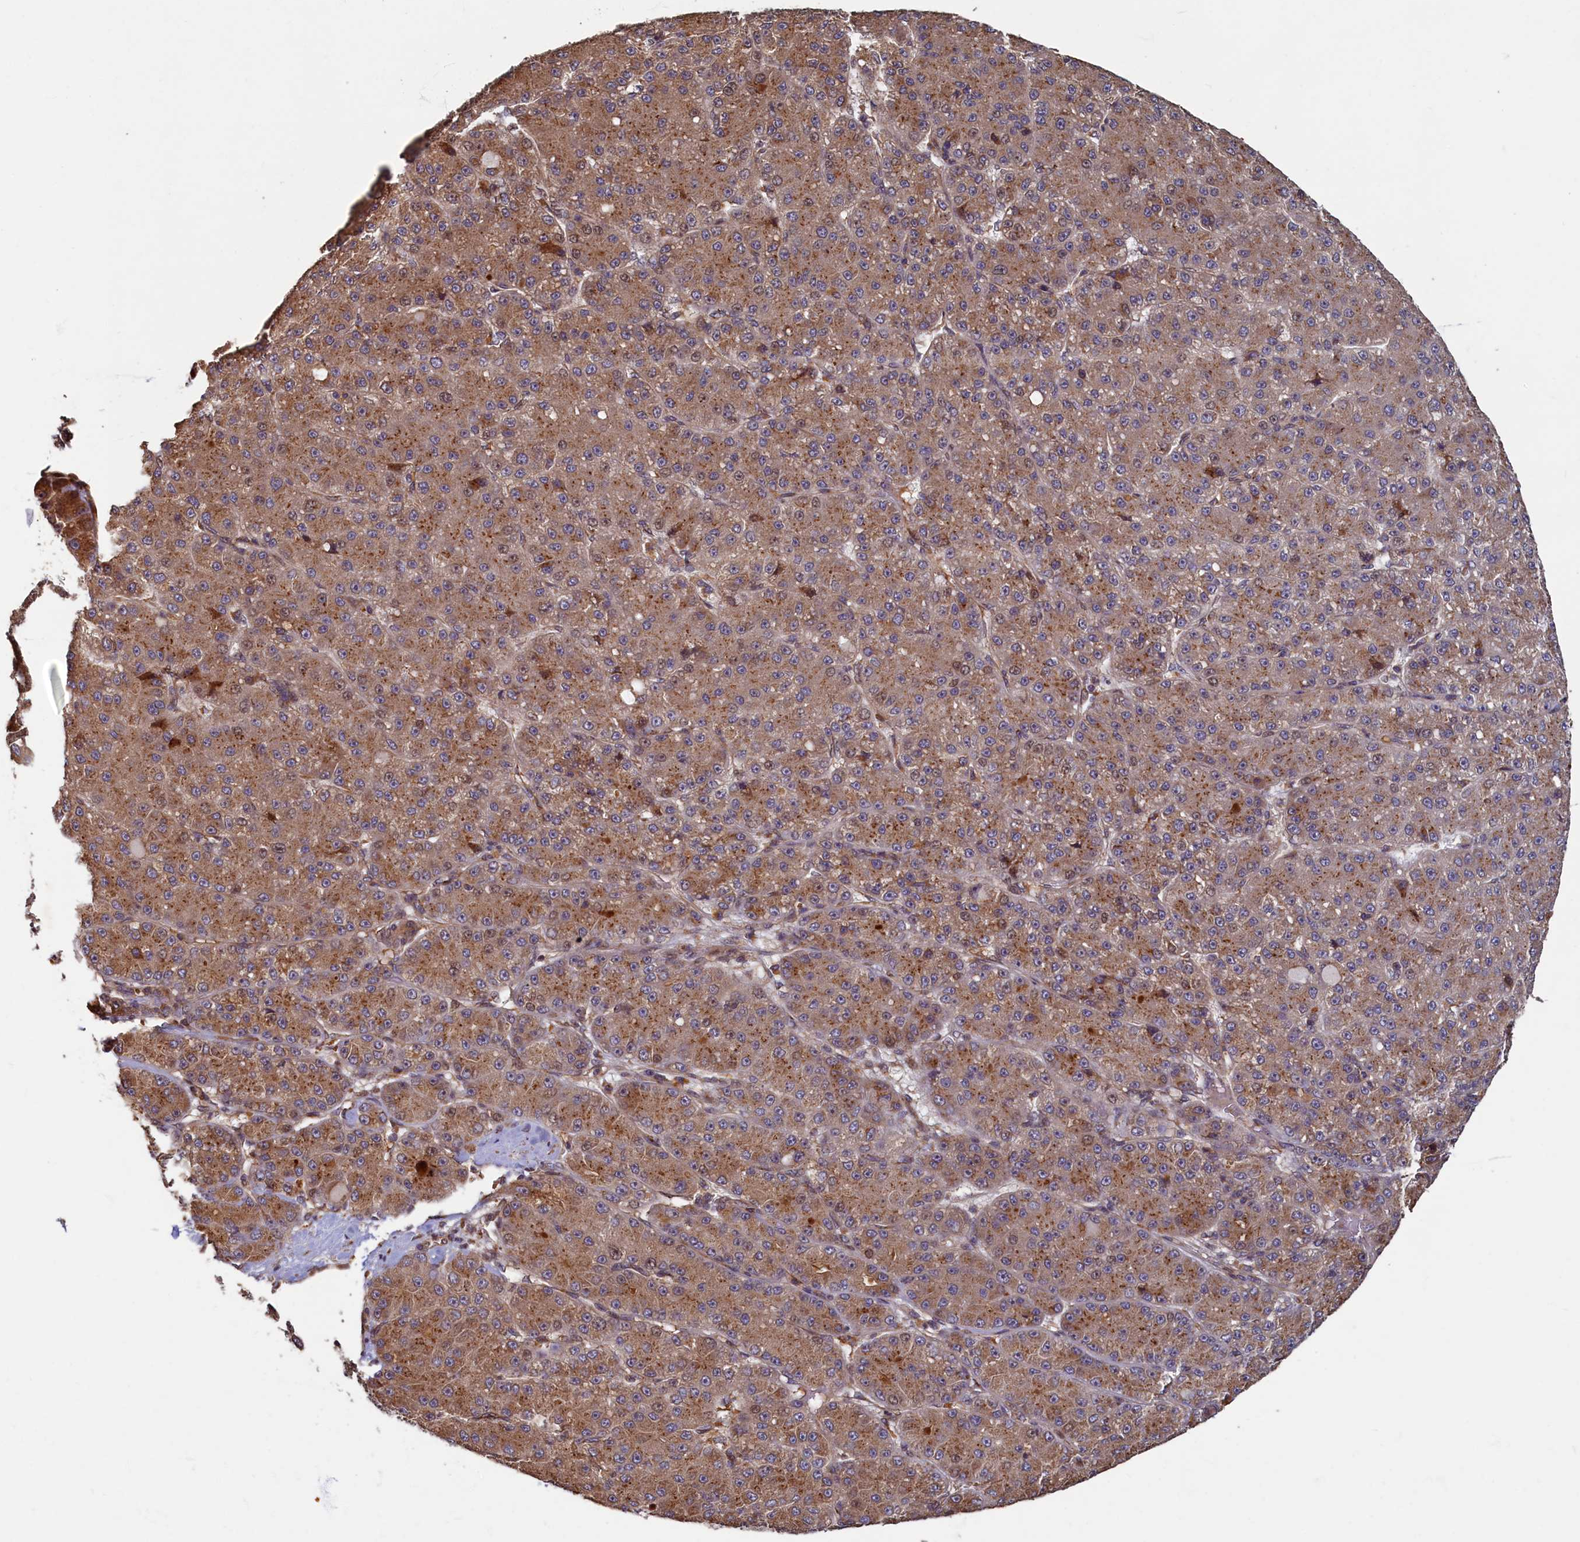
{"staining": {"intensity": "moderate", "quantity": ">75%", "location": "cytoplasmic/membranous"}, "tissue": "liver cancer", "cell_type": "Tumor cells", "image_type": "cancer", "snomed": [{"axis": "morphology", "description": "Carcinoma, Hepatocellular, NOS"}, {"axis": "topography", "description": "Liver"}], "caption": "An IHC micrograph of neoplastic tissue is shown. Protein staining in brown labels moderate cytoplasmic/membranous positivity in liver cancer (hepatocellular carcinoma) within tumor cells. (DAB IHC, brown staining for protein, blue staining for nuclei).", "gene": "TMEM181", "patient": {"sex": "male", "age": 67}}